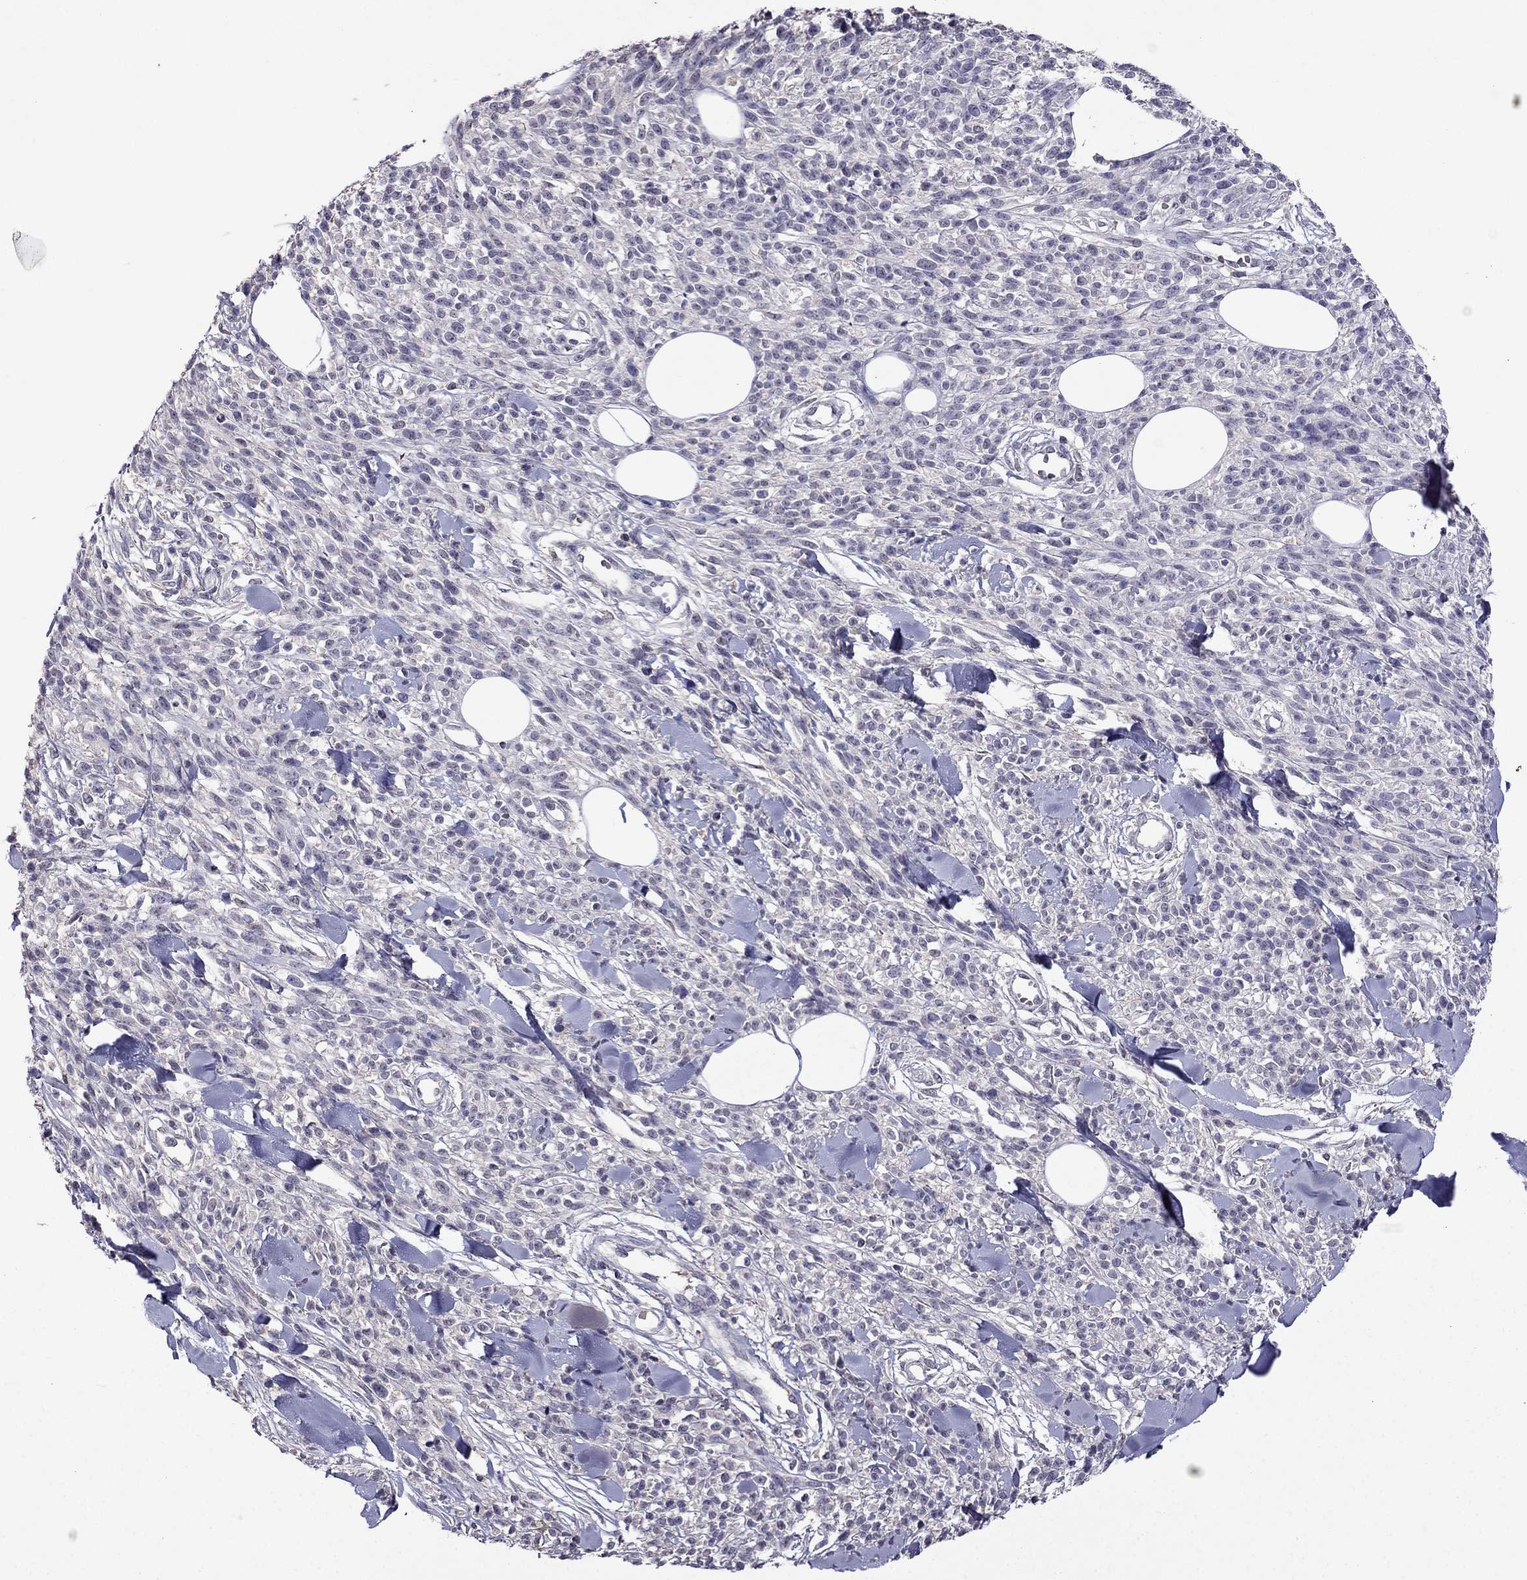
{"staining": {"intensity": "negative", "quantity": "none", "location": "none"}, "tissue": "melanoma", "cell_type": "Tumor cells", "image_type": "cancer", "snomed": [{"axis": "morphology", "description": "Malignant melanoma, NOS"}, {"axis": "topography", "description": "Skin"}, {"axis": "topography", "description": "Skin of trunk"}], "caption": "The photomicrograph reveals no significant positivity in tumor cells of malignant melanoma.", "gene": "AQP9", "patient": {"sex": "male", "age": 74}}